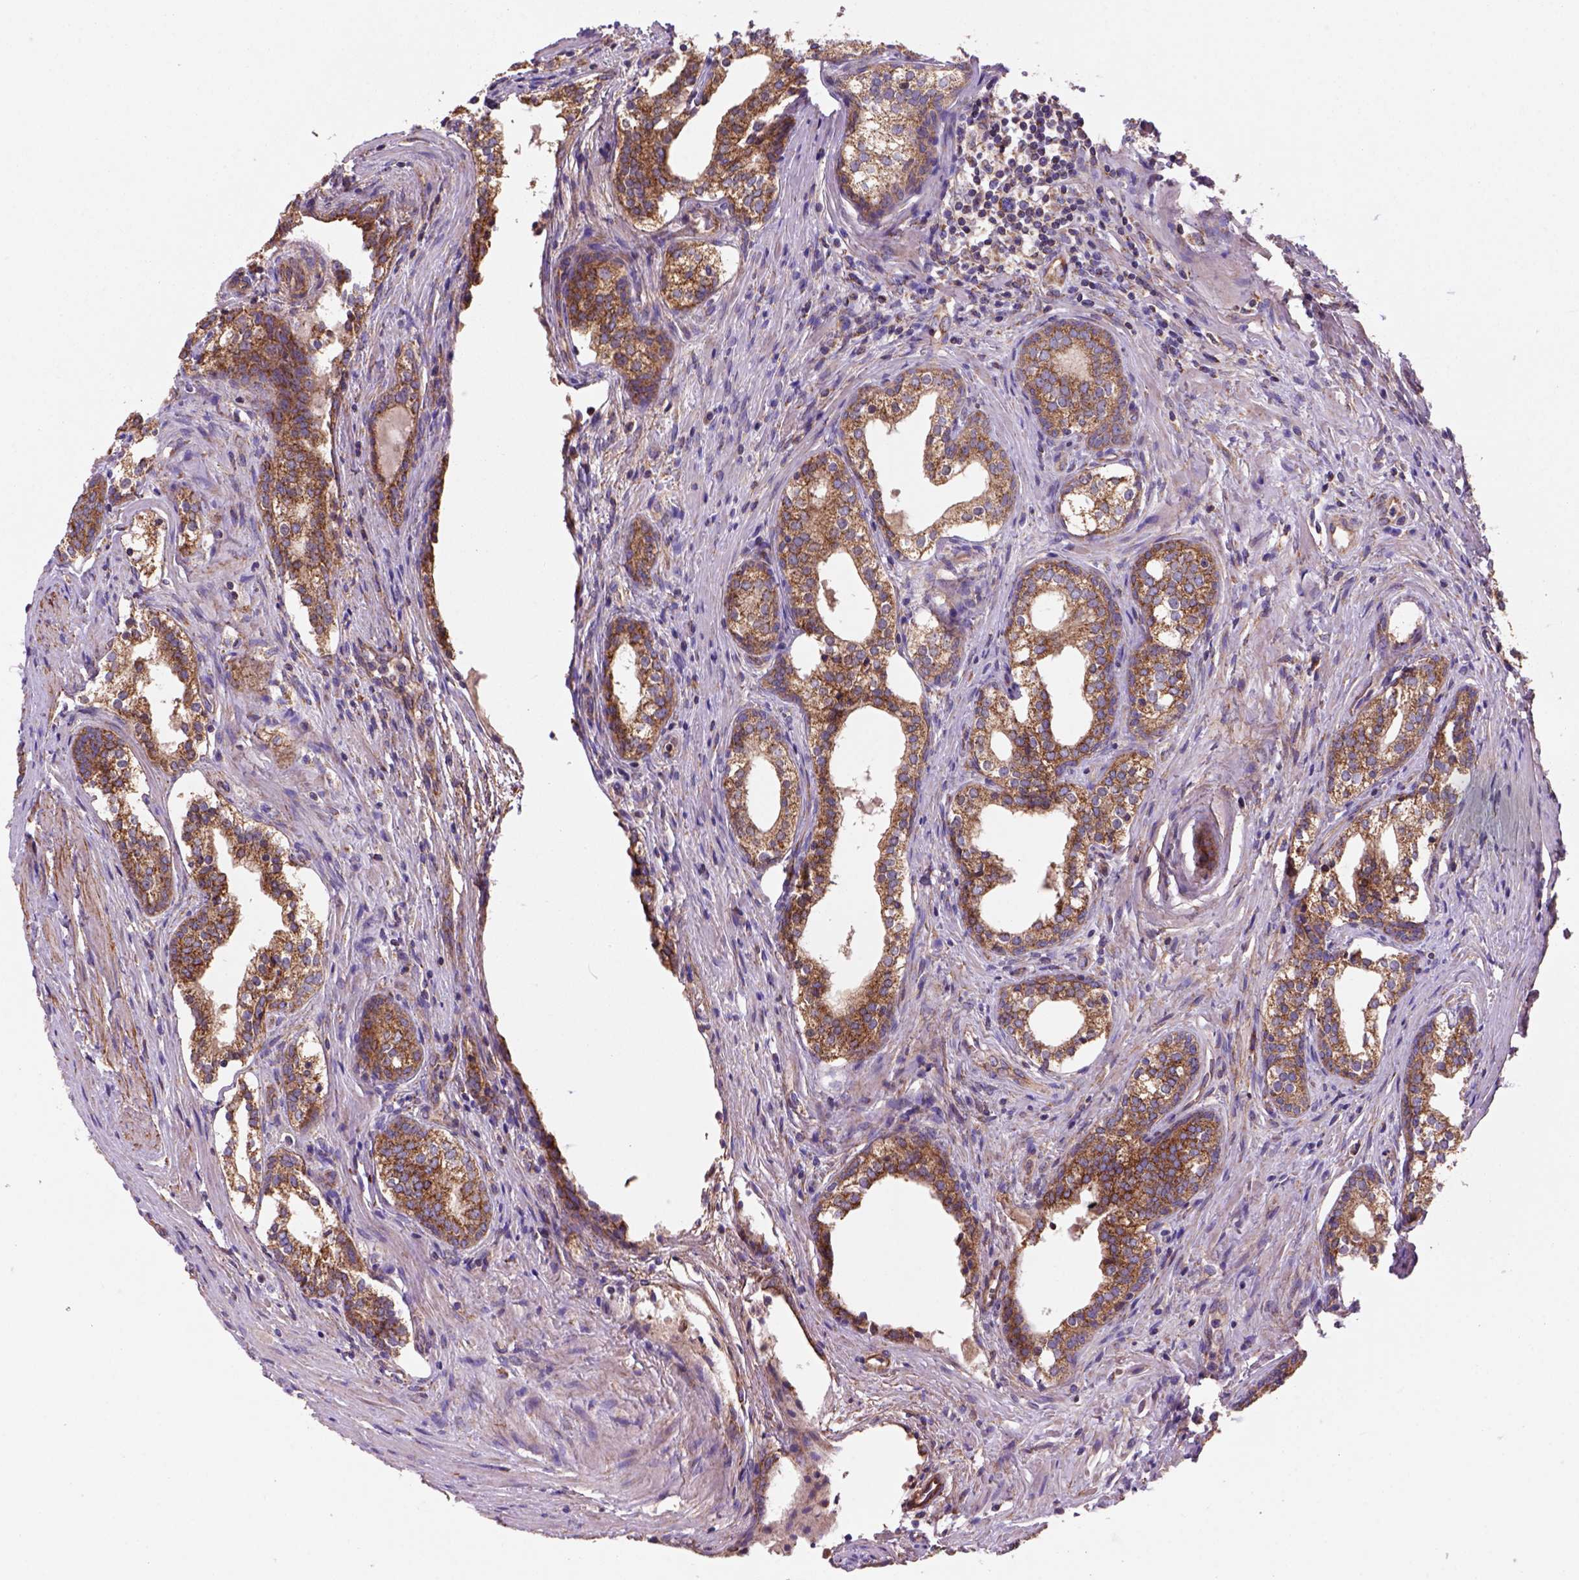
{"staining": {"intensity": "strong", "quantity": "<25%", "location": "cytoplasmic/membranous"}, "tissue": "prostate cancer", "cell_type": "Tumor cells", "image_type": "cancer", "snomed": [{"axis": "morphology", "description": "Adenocarcinoma, NOS"}, {"axis": "morphology", "description": "Adenocarcinoma, High grade"}, {"axis": "topography", "description": "Prostate"}], "caption": "Adenocarcinoma (prostate) tissue shows strong cytoplasmic/membranous positivity in approximately <25% of tumor cells (DAB (3,3'-diaminobenzidine) IHC, brown staining for protein, blue staining for nuclei).", "gene": "WARS2", "patient": {"sex": "male", "age": 61}}